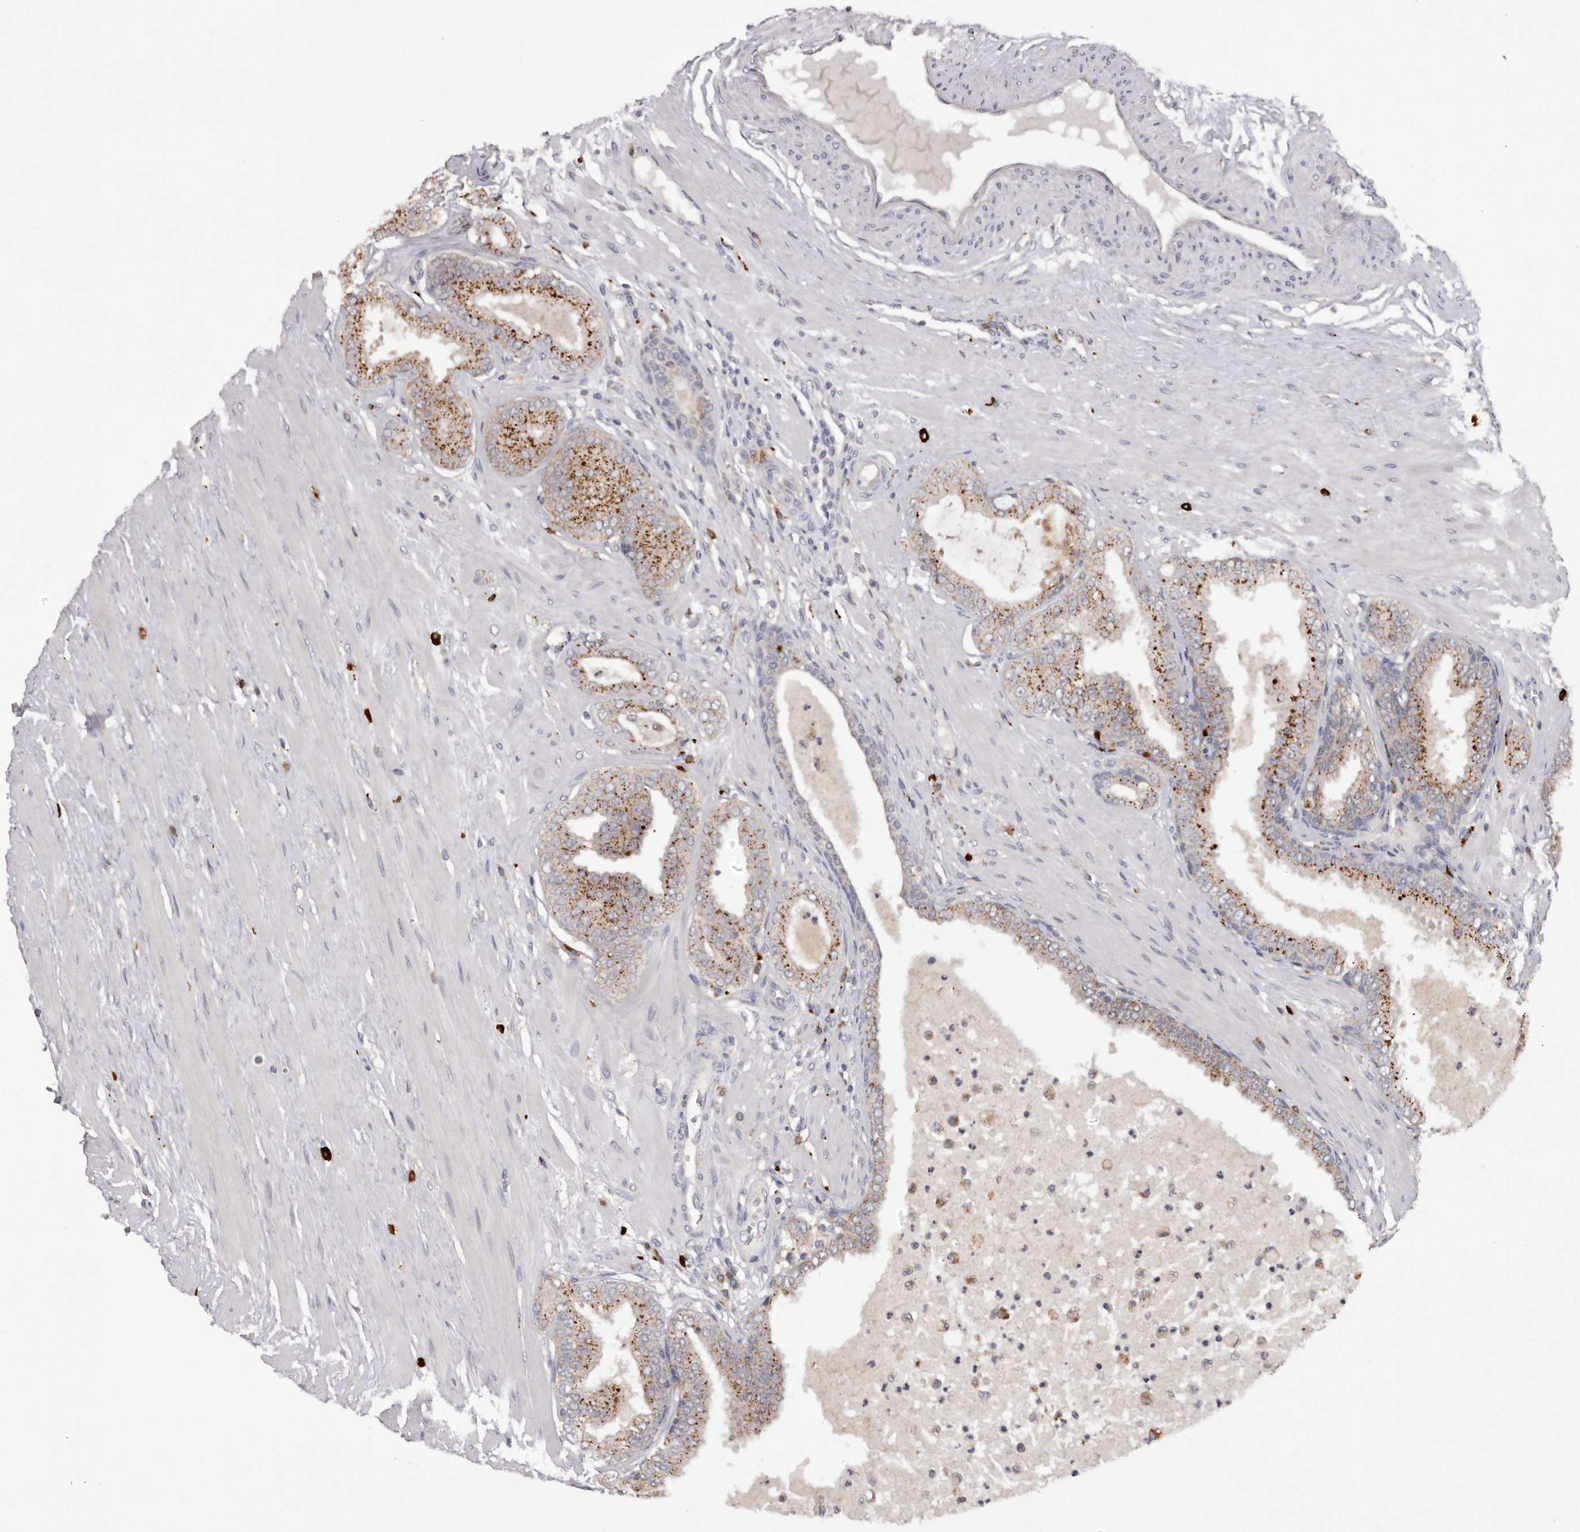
{"staining": {"intensity": "moderate", "quantity": ">75%", "location": "cytoplasmic/membranous"}, "tissue": "prostate cancer", "cell_type": "Tumor cells", "image_type": "cancer", "snomed": [{"axis": "morphology", "description": "Adenocarcinoma, Low grade"}, {"axis": "topography", "description": "Prostate"}], "caption": "DAB (3,3'-diaminobenzidine) immunohistochemical staining of prostate low-grade adenocarcinoma reveals moderate cytoplasmic/membranous protein staining in about >75% of tumor cells.", "gene": "DAP", "patient": {"sex": "male", "age": 63}}